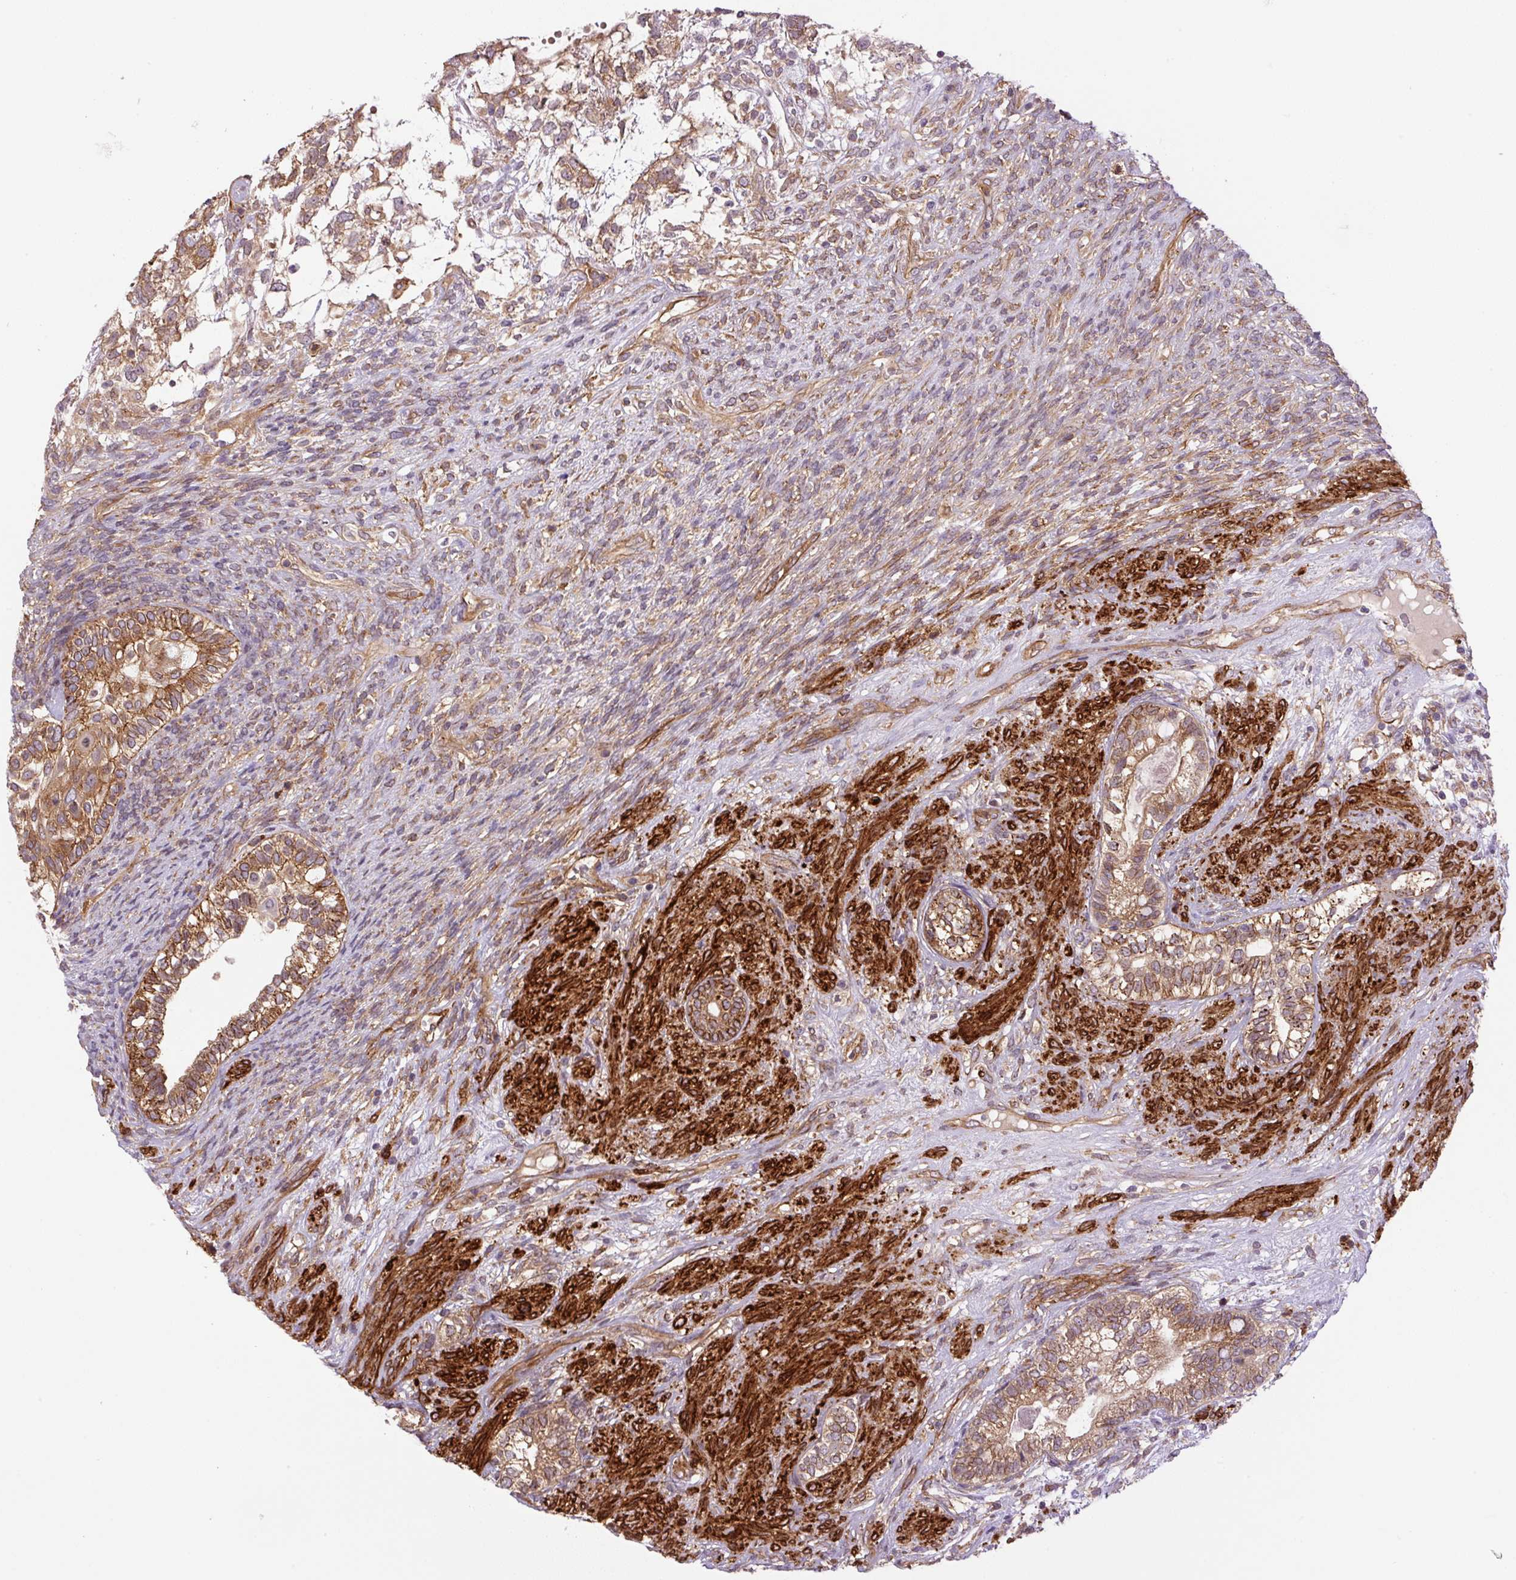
{"staining": {"intensity": "moderate", "quantity": ">75%", "location": "cytoplasmic/membranous"}, "tissue": "testis cancer", "cell_type": "Tumor cells", "image_type": "cancer", "snomed": [{"axis": "morphology", "description": "Seminoma, NOS"}, {"axis": "morphology", "description": "Carcinoma, Embryonal, NOS"}, {"axis": "topography", "description": "Testis"}], "caption": "Brown immunohistochemical staining in human testis cancer reveals moderate cytoplasmic/membranous positivity in approximately >75% of tumor cells. The staining is performed using DAB (3,3'-diaminobenzidine) brown chromogen to label protein expression. The nuclei are counter-stained blue using hematoxylin.", "gene": "SEPTIN10", "patient": {"sex": "male", "age": 41}}